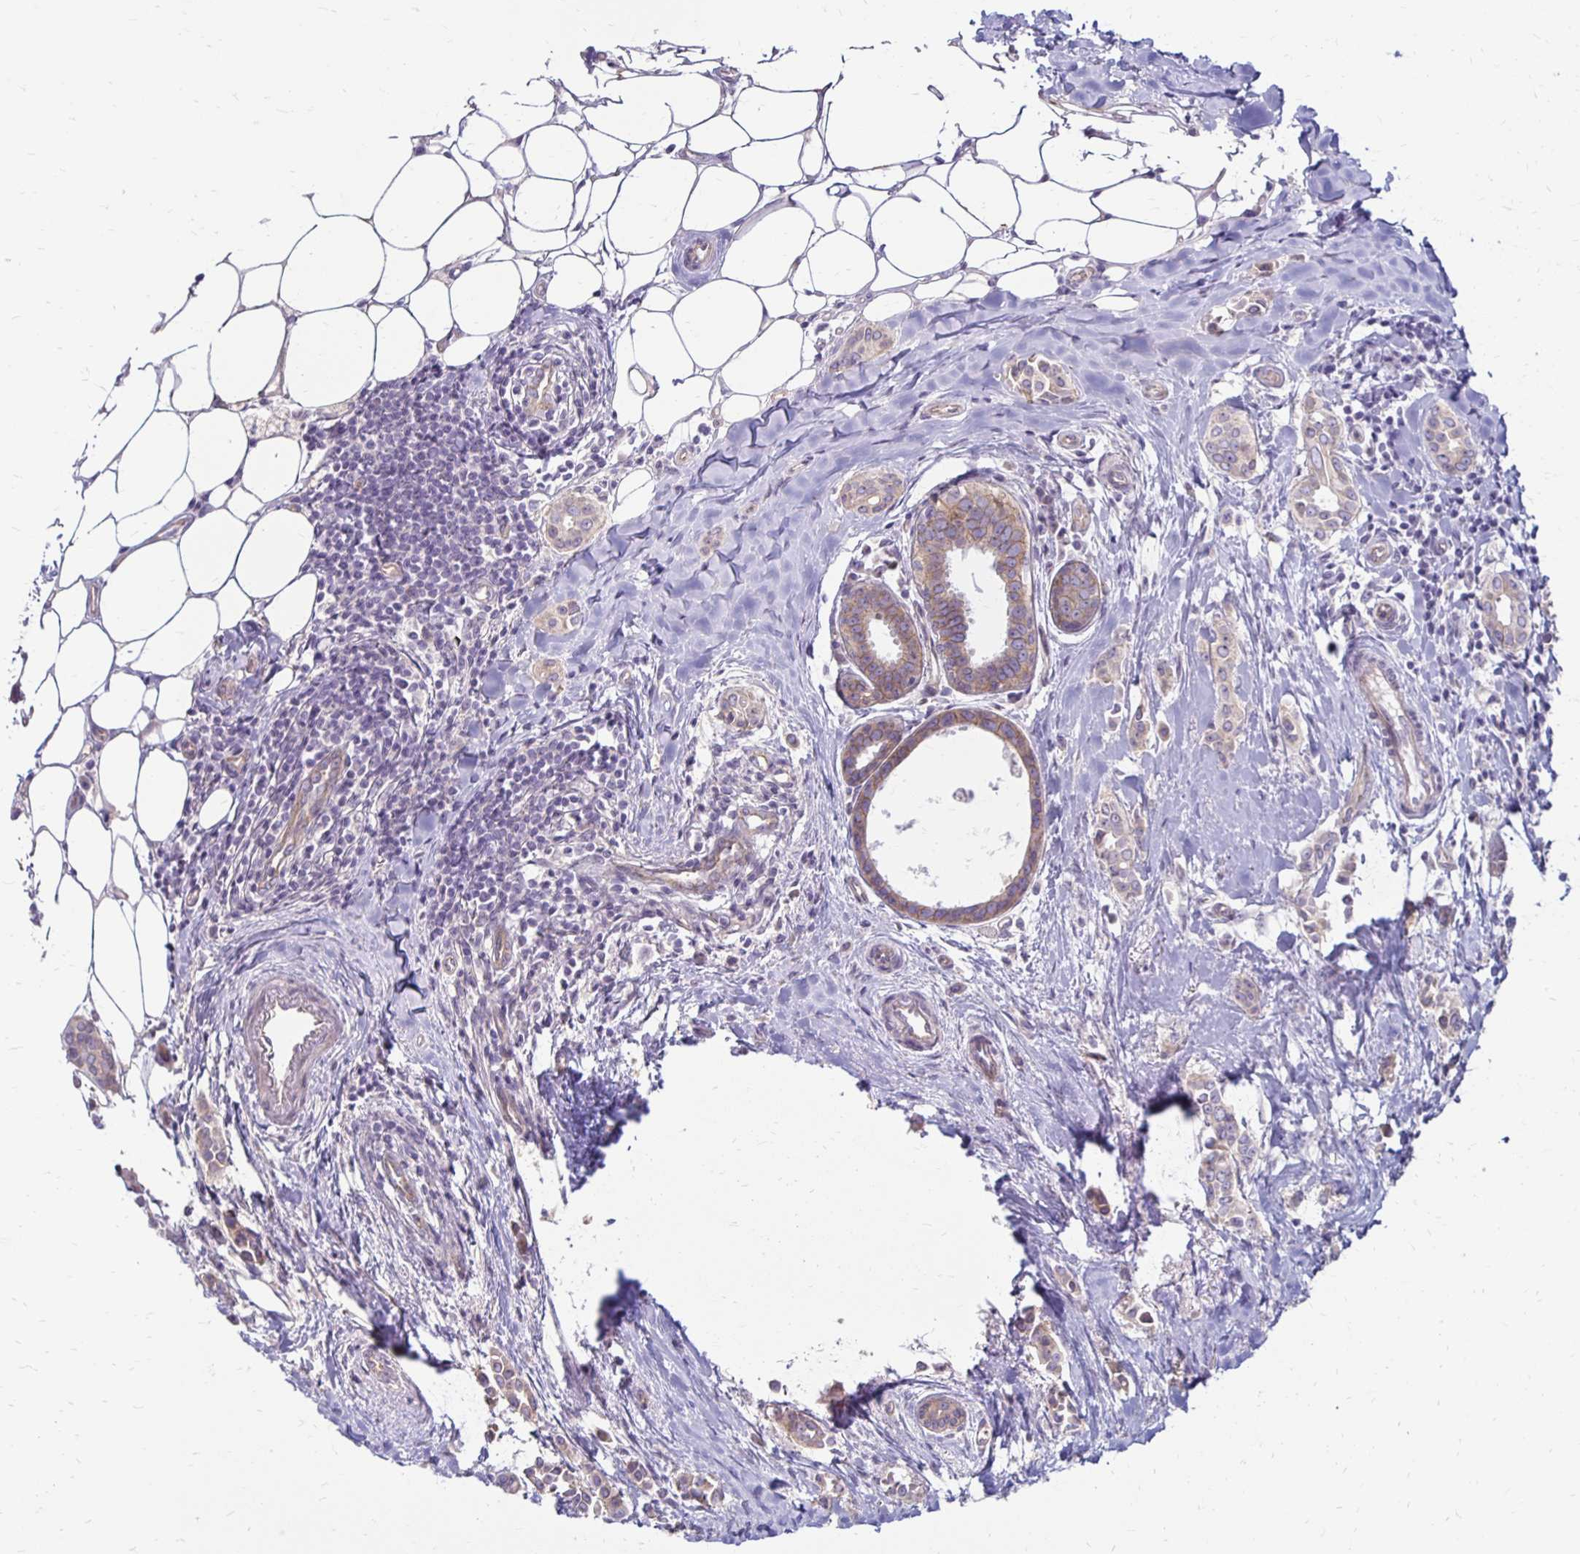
{"staining": {"intensity": "weak", "quantity": "<25%", "location": "cytoplasmic/membranous"}, "tissue": "breast cancer", "cell_type": "Tumor cells", "image_type": "cancer", "snomed": [{"axis": "morphology", "description": "Duct carcinoma"}, {"axis": "topography", "description": "Breast"}], "caption": "An immunohistochemistry (IHC) micrograph of breast intraductal carcinoma is shown. There is no staining in tumor cells of breast intraductal carcinoma. Nuclei are stained in blue.", "gene": "KATNBL1", "patient": {"sex": "female", "age": 64}}